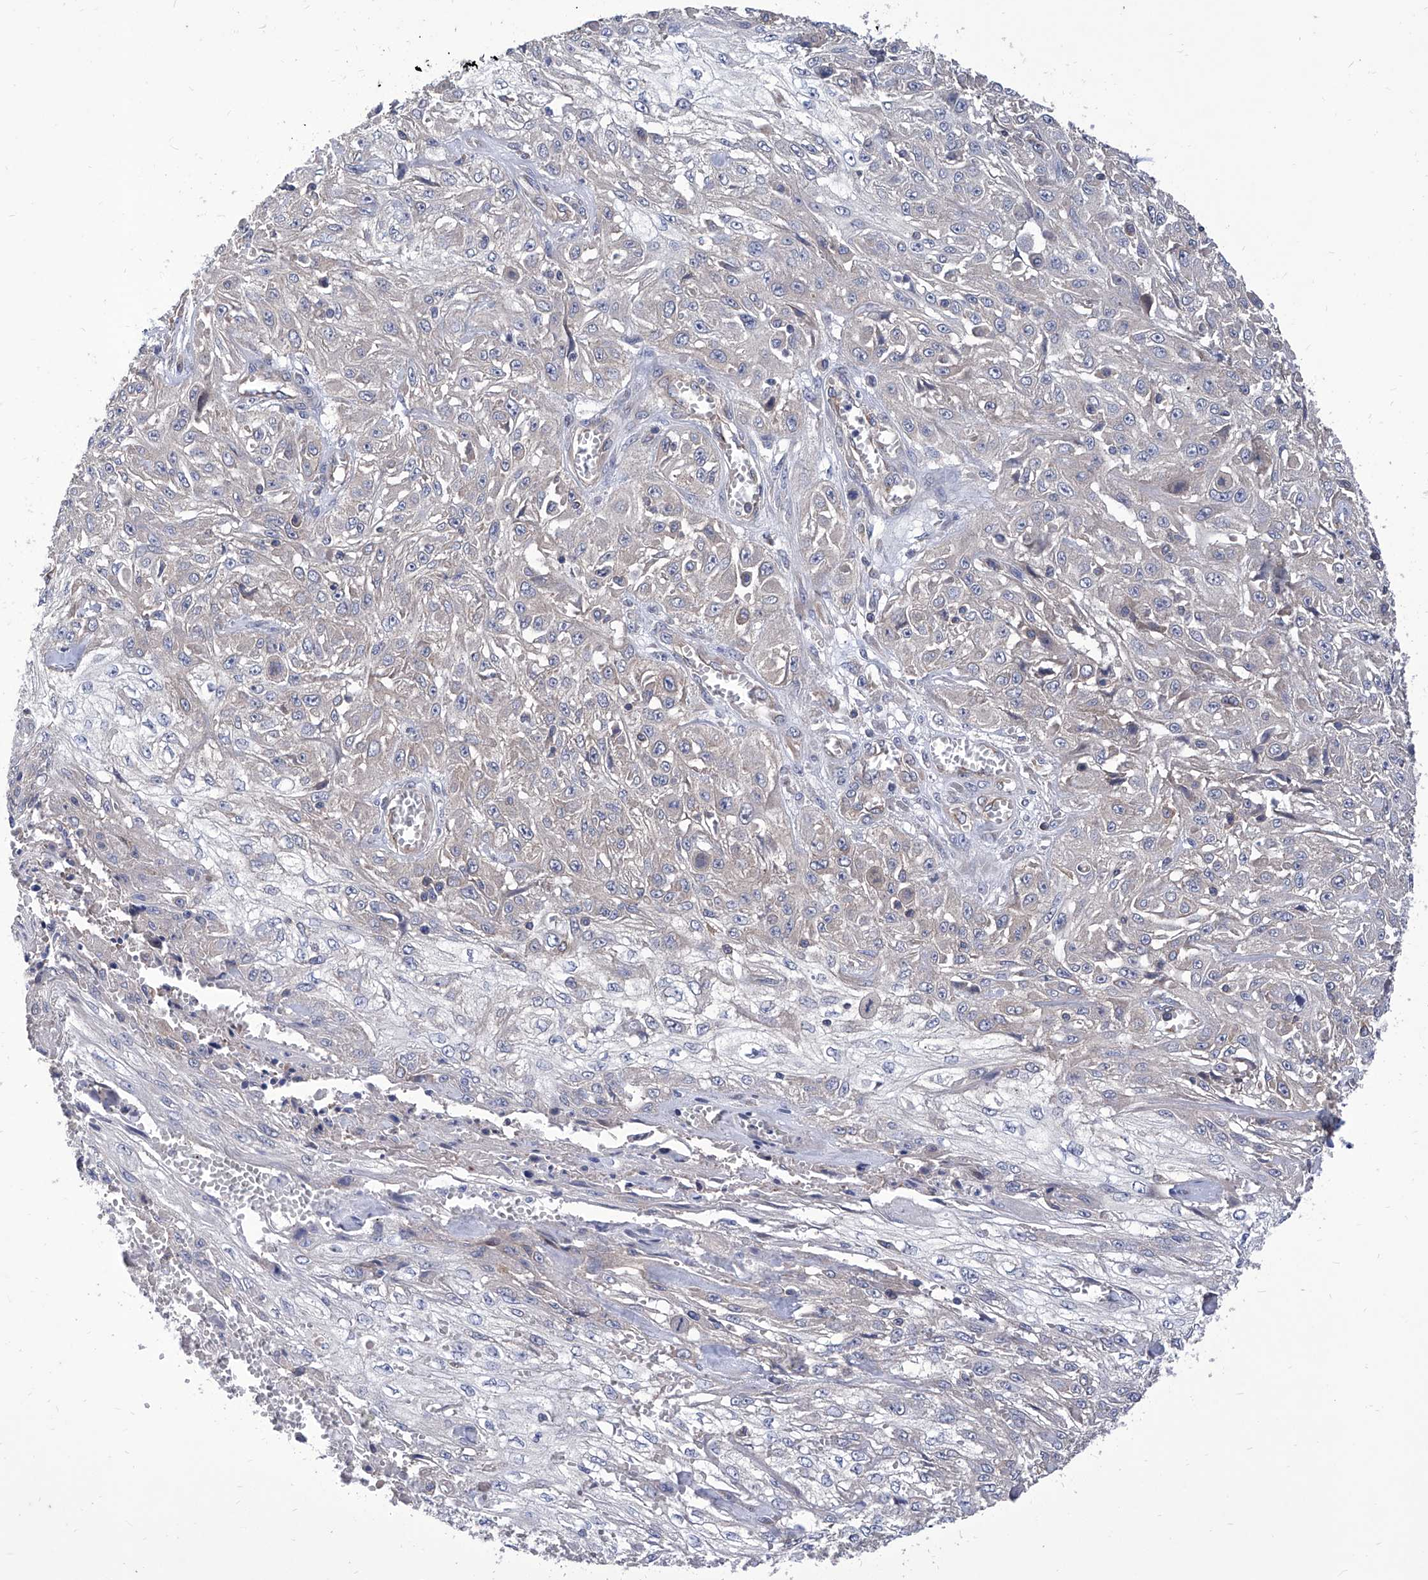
{"staining": {"intensity": "negative", "quantity": "none", "location": "none"}, "tissue": "skin cancer", "cell_type": "Tumor cells", "image_type": "cancer", "snomed": [{"axis": "morphology", "description": "Squamous cell carcinoma, NOS"}, {"axis": "morphology", "description": "Squamous cell carcinoma, metastatic, NOS"}, {"axis": "topography", "description": "Skin"}, {"axis": "topography", "description": "Lymph node"}], "caption": "Protein analysis of skin cancer (squamous cell carcinoma) displays no significant positivity in tumor cells.", "gene": "TJAP1", "patient": {"sex": "male", "age": 75}}